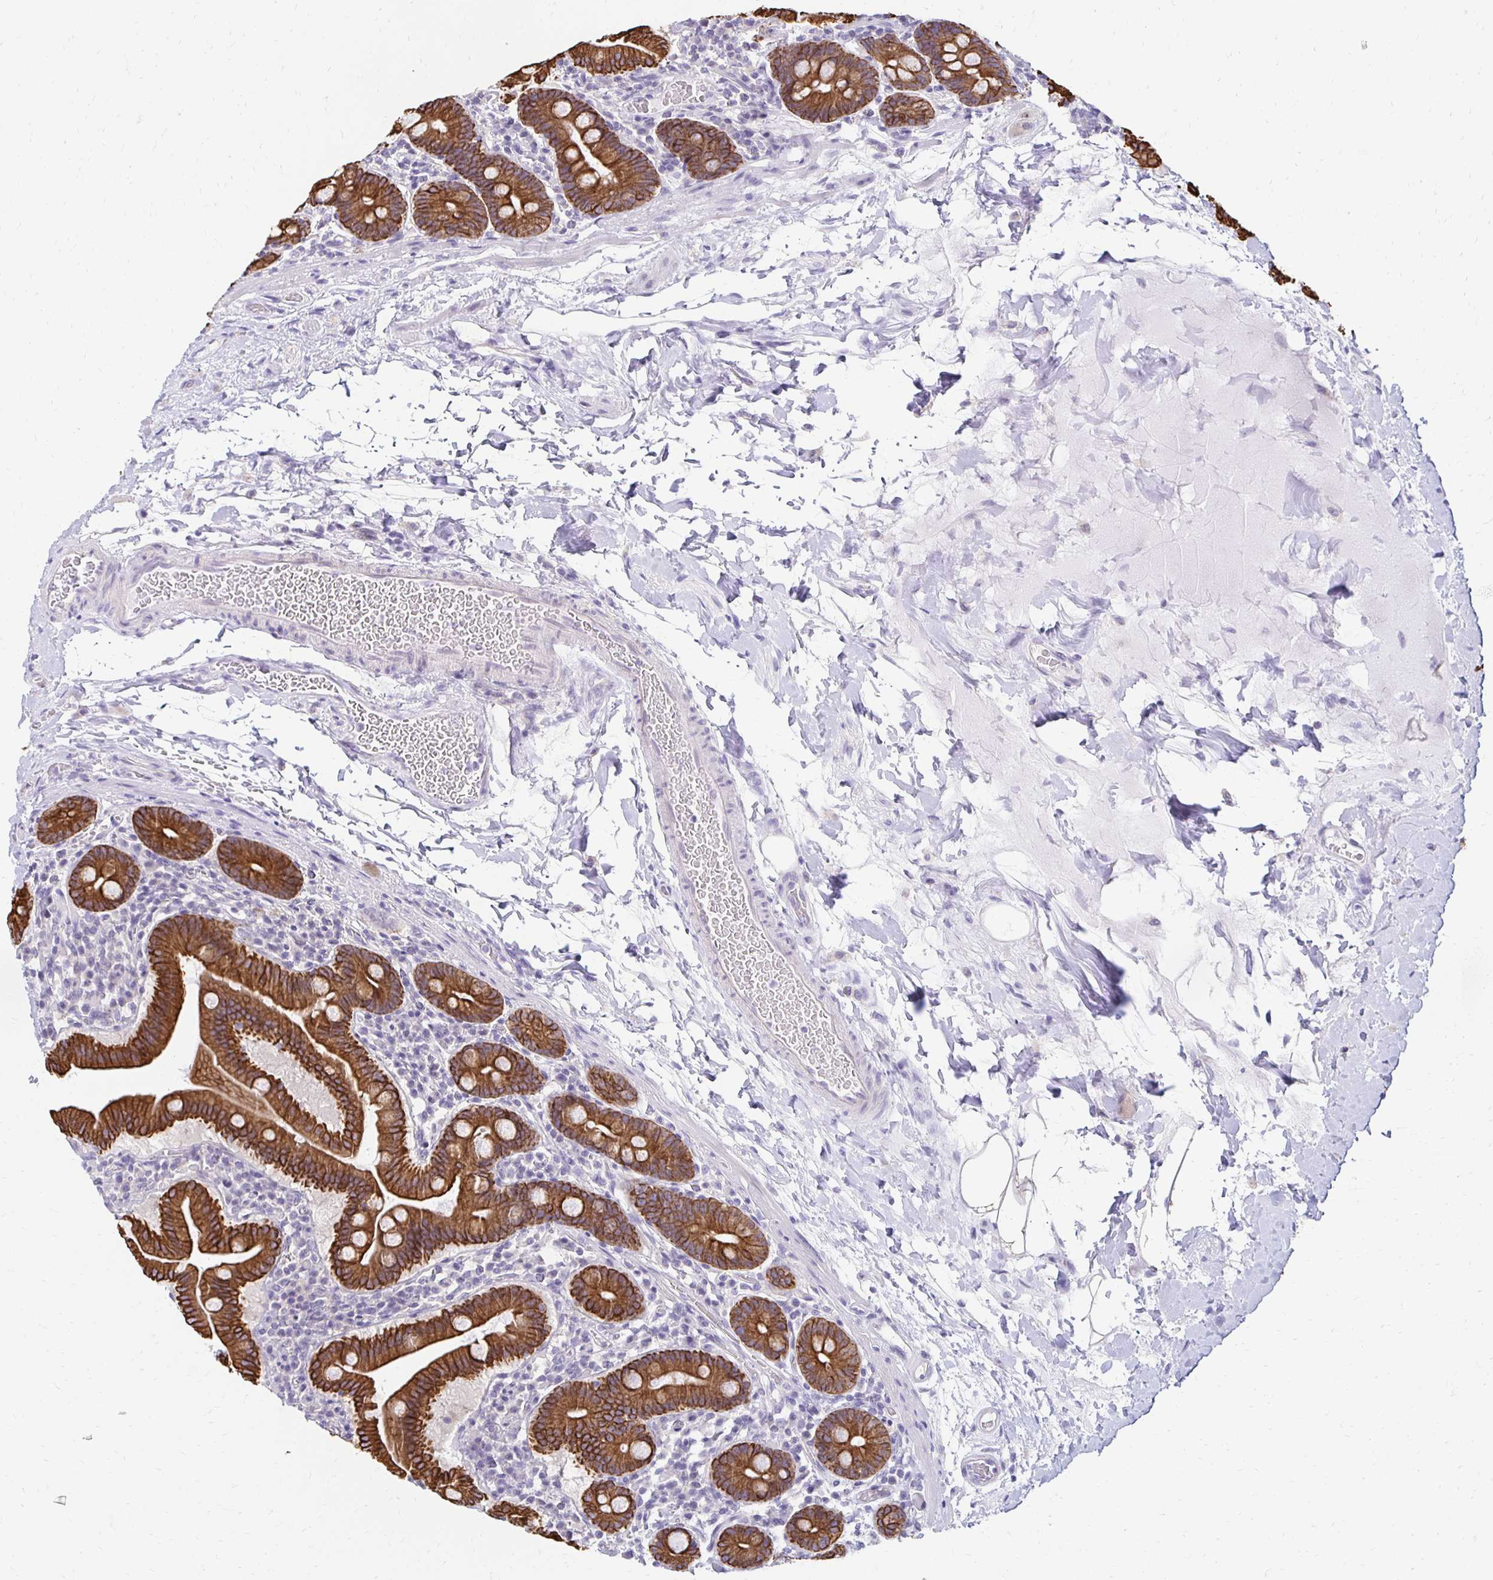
{"staining": {"intensity": "strong", "quantity": ">75%", "location": "cytoplasmic/membranous"}, "tissue": "small intestine", "cell_type": "Glandular cells", "image_type": "normal", "snomed": [{"axis": "morphology", "description": "Normal tissue, NOS"}, {"axis": "topography", "description": "Small intestine"}], "caption": "The histopathology image exhibits a brown stain indicating the presence of a protein in the cytoplasmic/membranous of glandular cells in small intestine.", "gene": "C1QTNF2", "patient": {"sex": "male", "age": 26}}